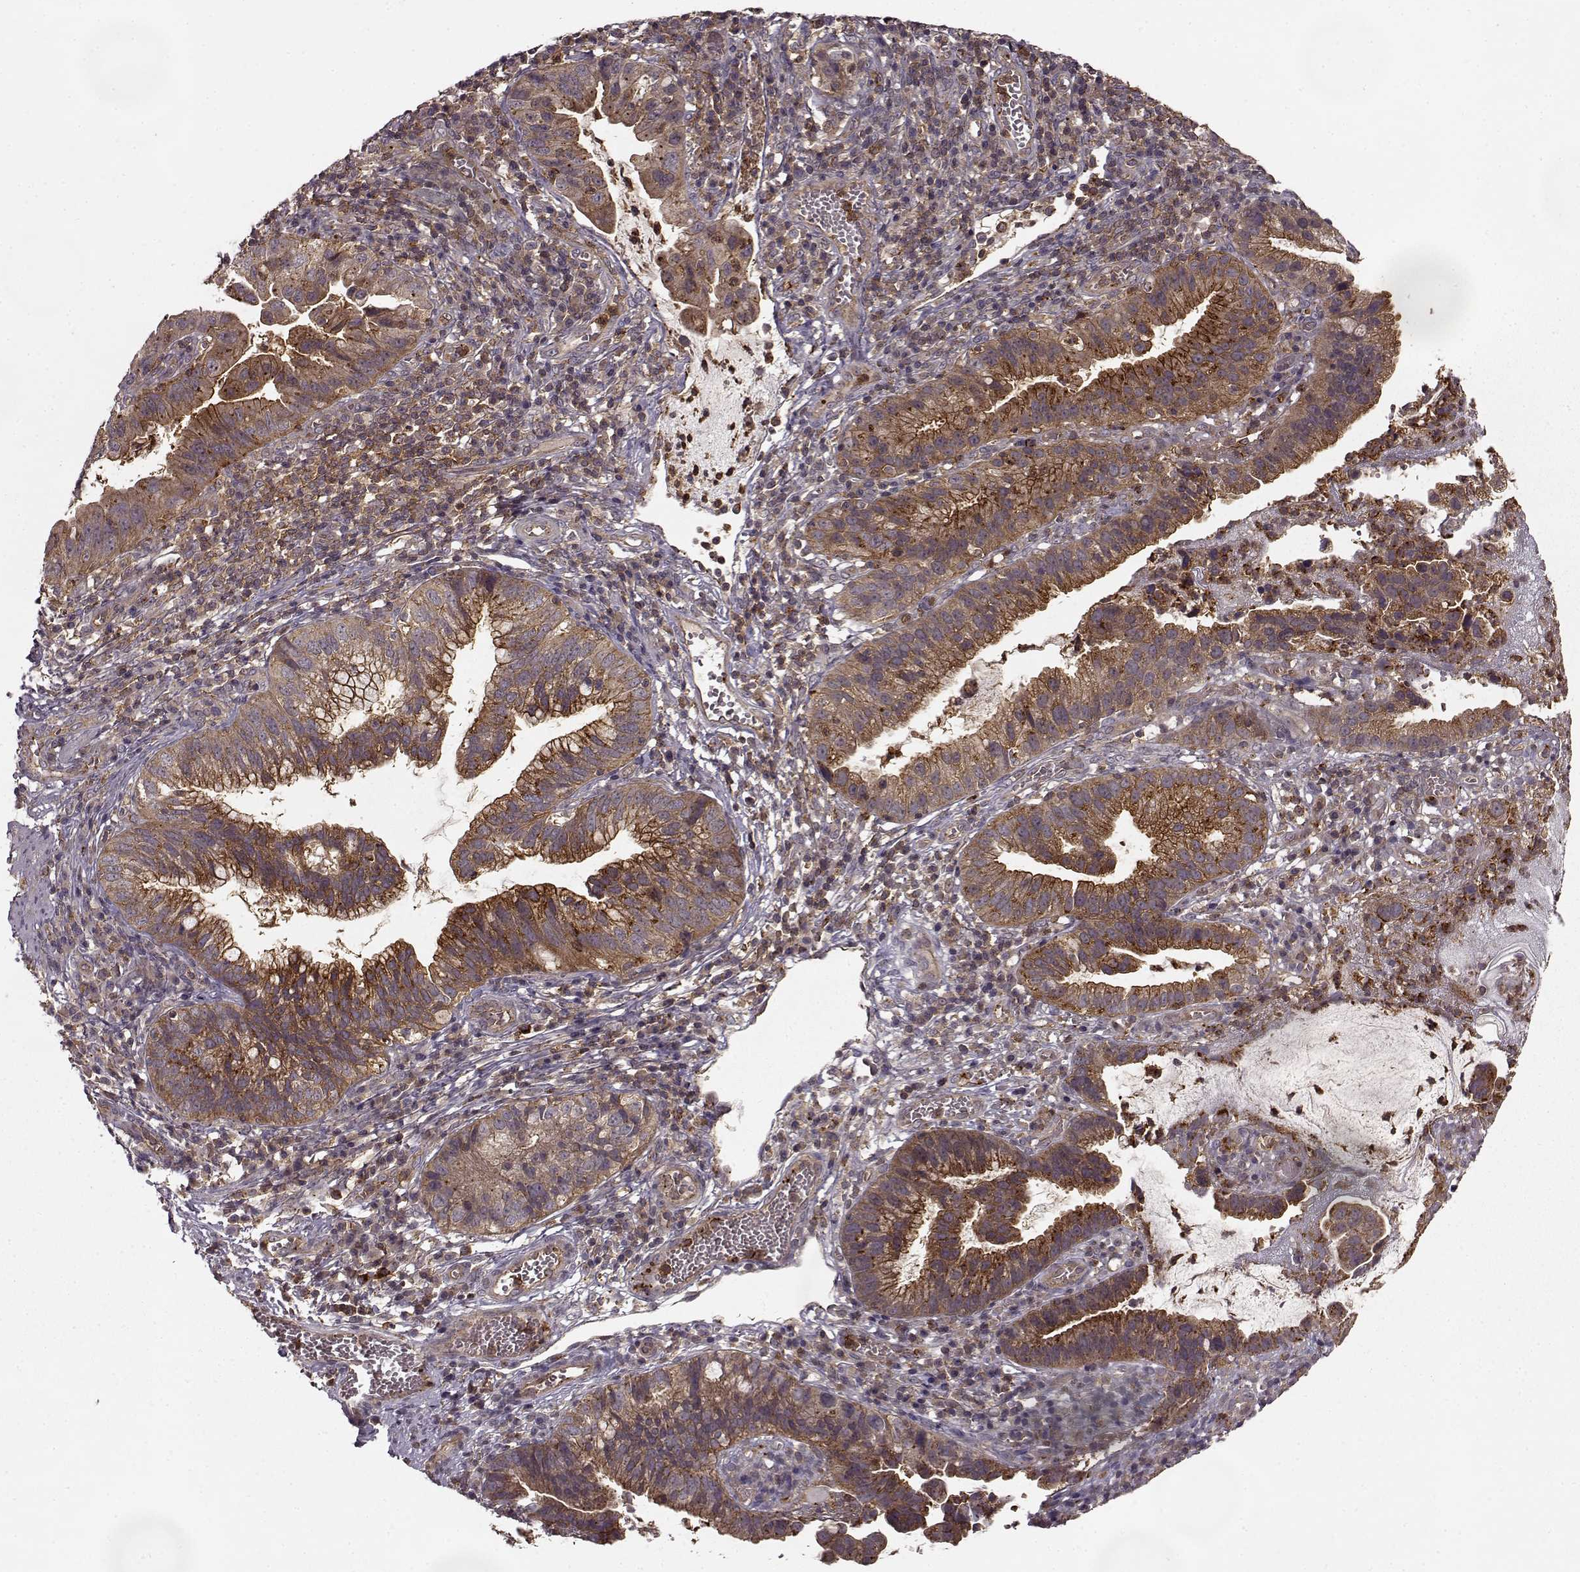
{"staining": {"intensity": "strong", "quantity": ">75%", "location": "cytoplasmic/membranous"}, "tissue": "cervical cancer", "cell_type": "Tumor cells", "image_type": "cancer", "snomed": [{"axis": "morphology", "description": "Adenocarcinoma, NOS"}, {"axis": "topography", "description": "Cervix"}], "caption": "Adenocarcinoma (cervical) was stained to show a protein in brown. There is high levels of strong cytoplasmic/membranous expression in about >75% of tumor cells.", "gene": "IFRD2", "patient": {"sex": "female", "age": 34}}